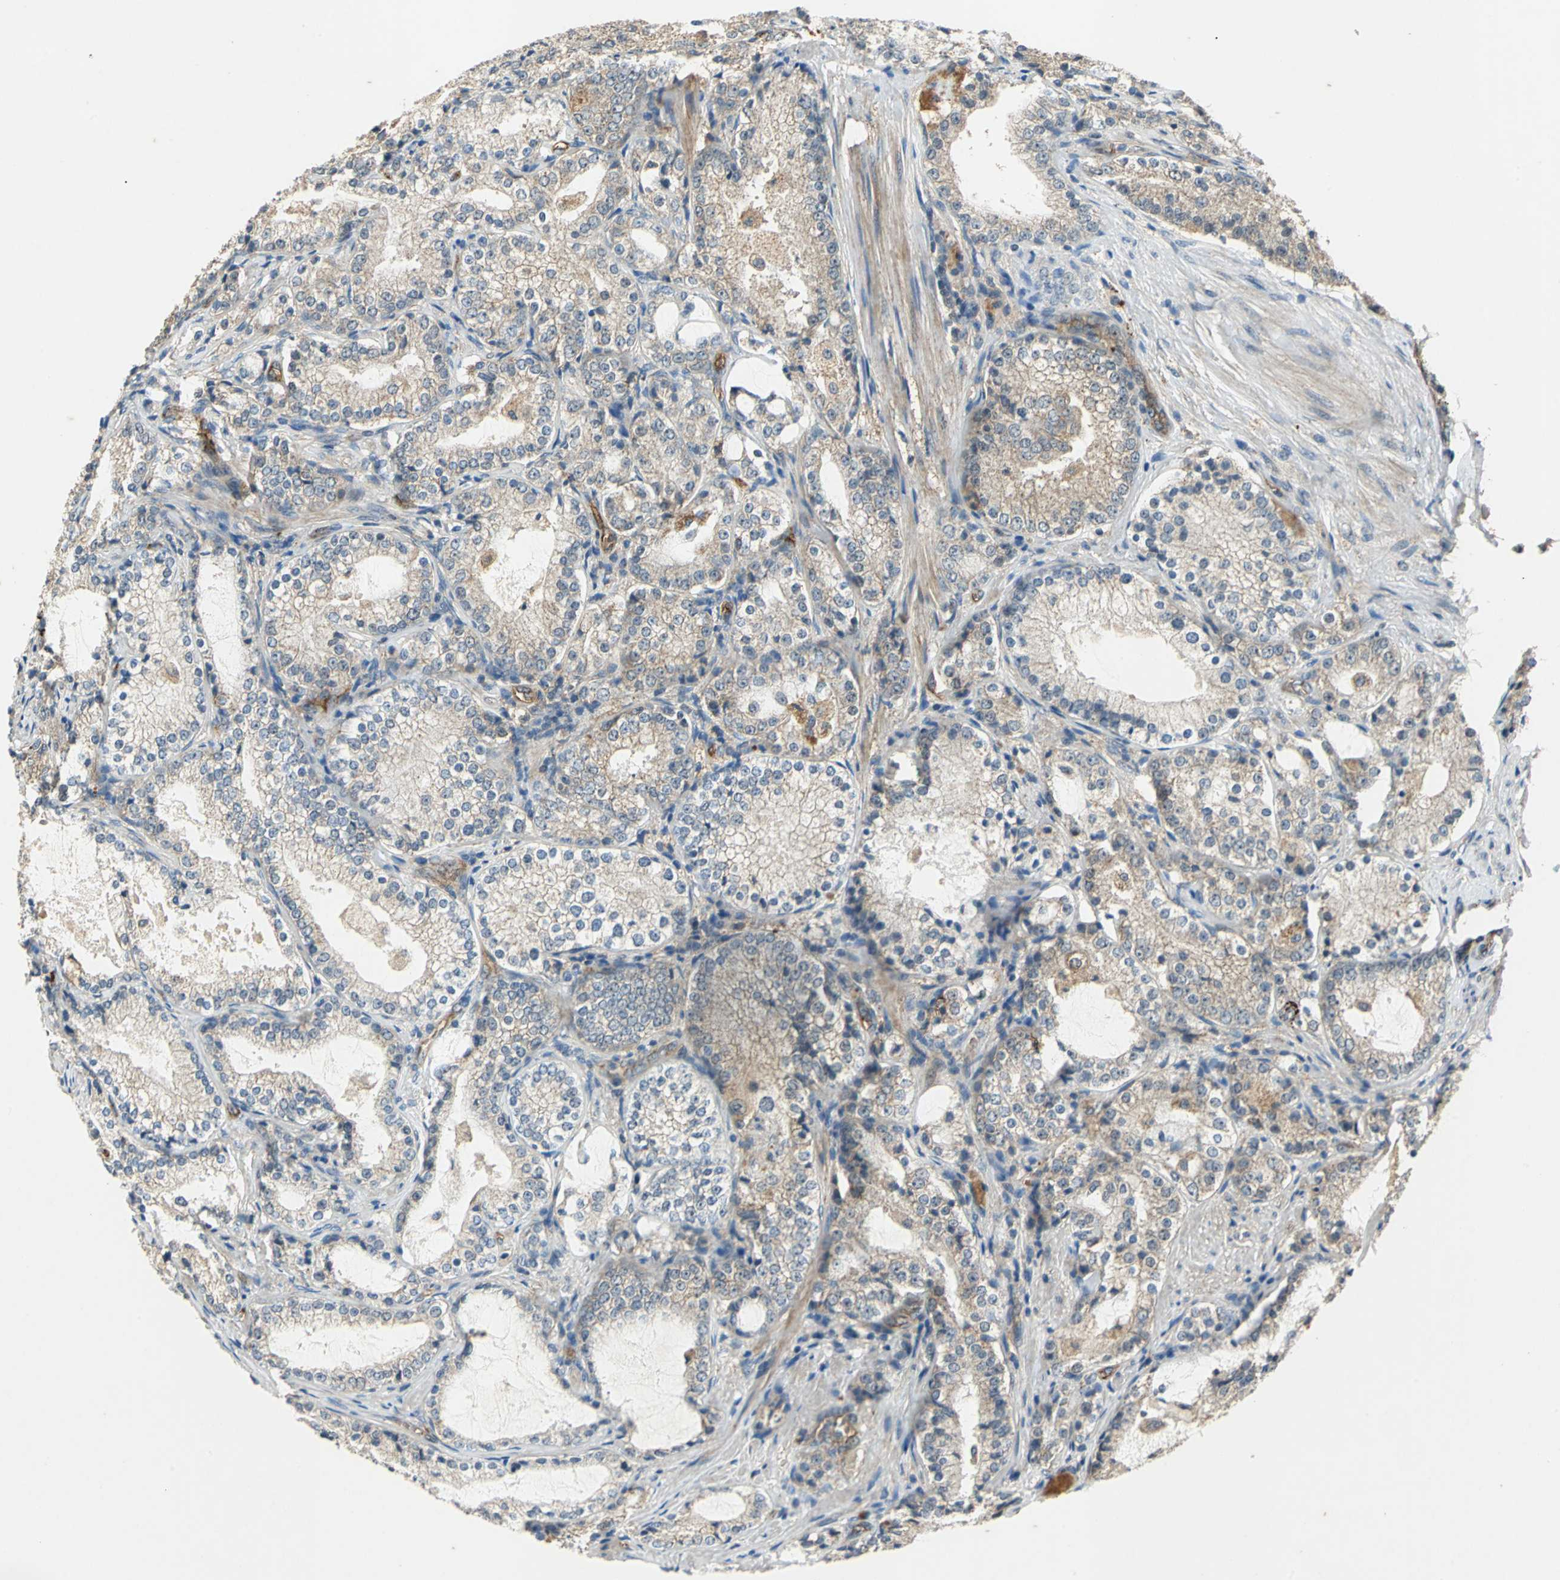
{"staining": {"intensity": "weak", "quantity": "25%-75%", "location": "cytoplasmic/membranous"}, "tissue": "prostate cancer", "cell_type": "Tumor cells", "image_type": "cancer", "snomed": [{"axis": "morphology", "description": "Adenocarcinoma, High grade"}, {"axis": "topography", "description": "Prostate"}], "caption": "Prostate cancer stained for a protein (brown) shows weak cytoplasmic/membranous positive expression in approximately 25%-75% of tumor cells.", "gene": "EMCN", "patient": {"sex": "male", "age": 63}}